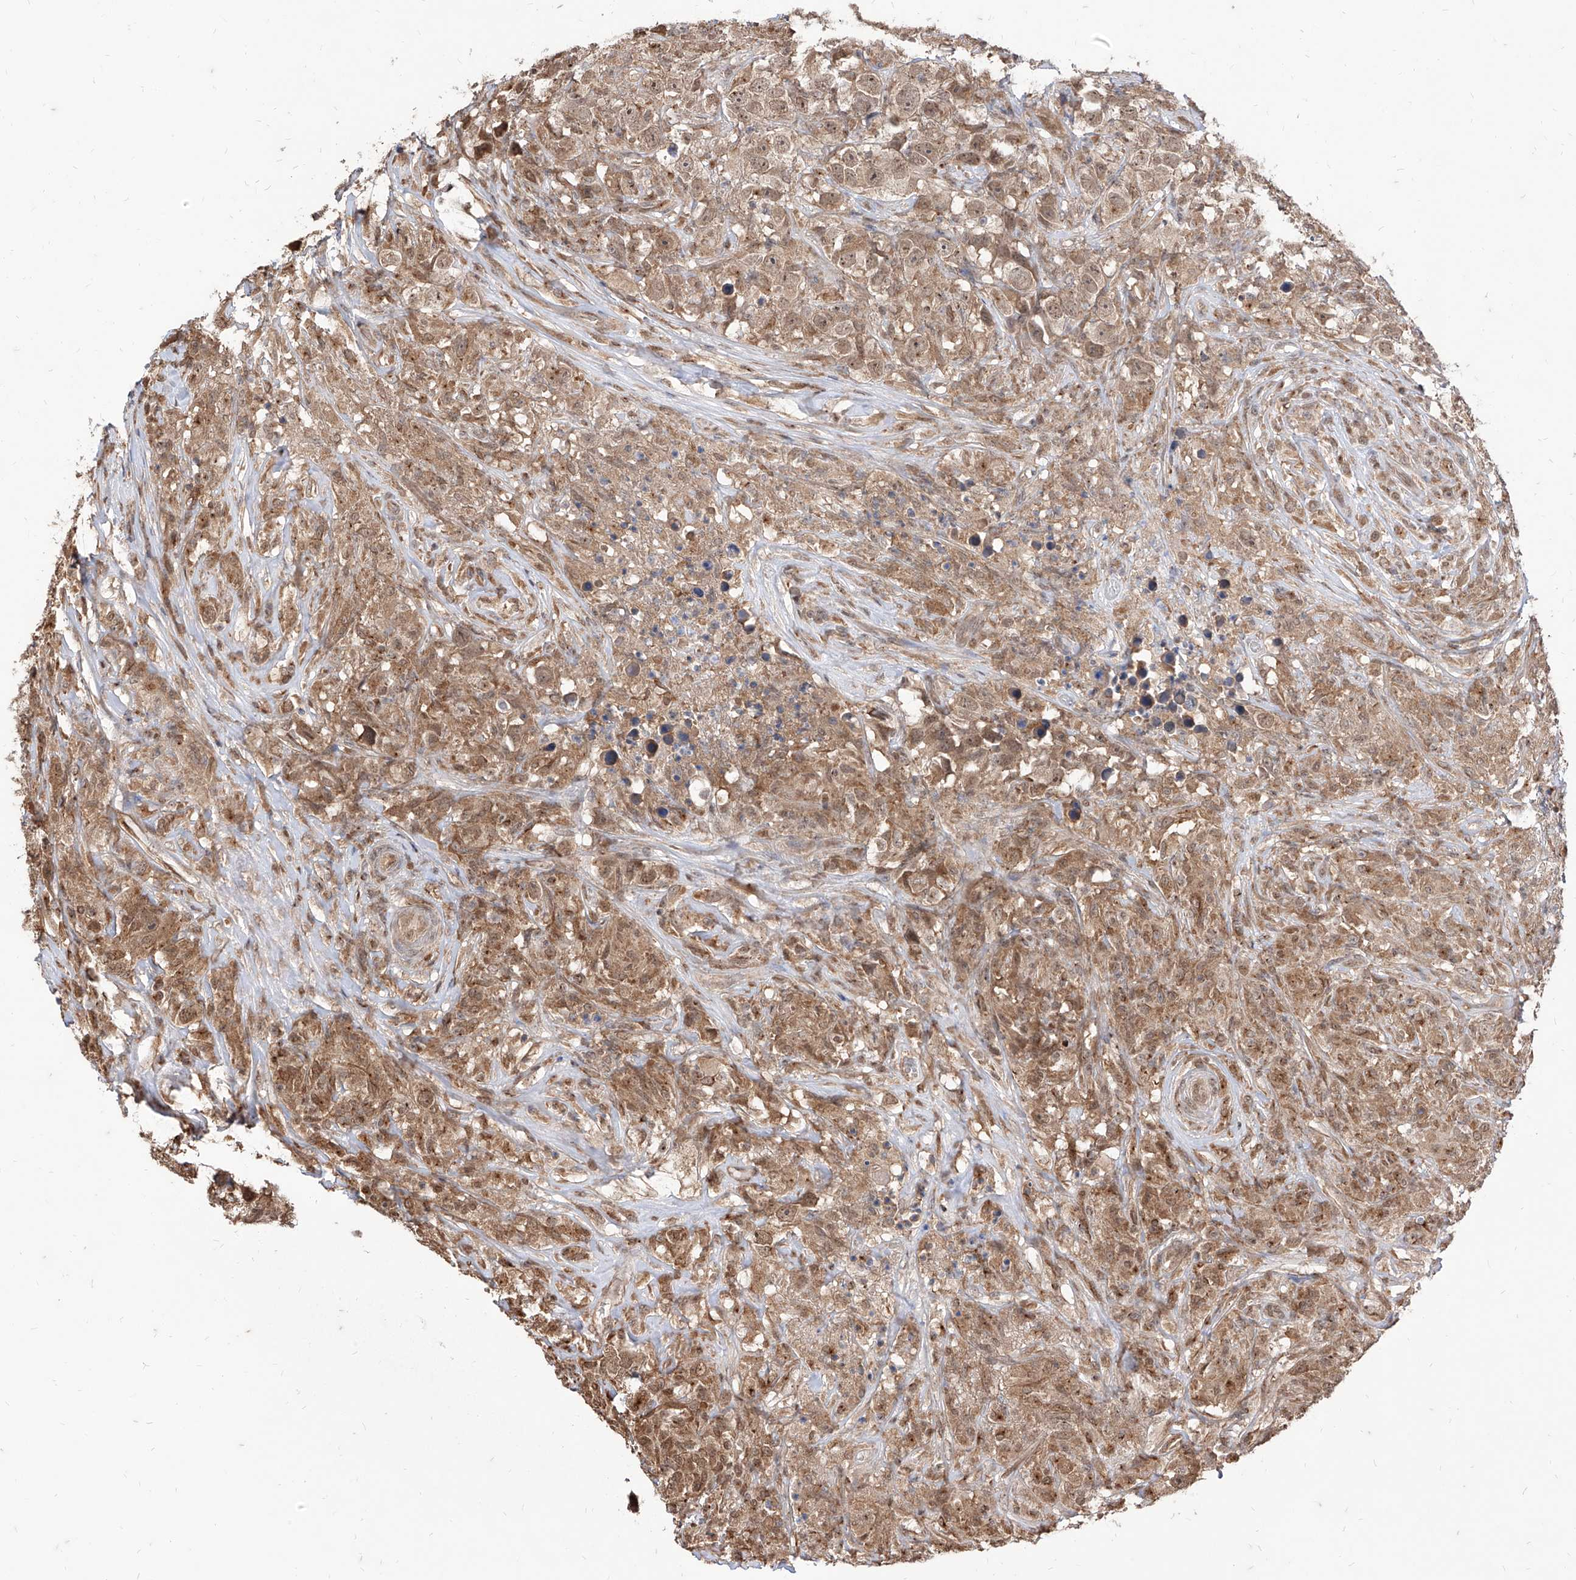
{"staining": {"intensity": "moderate", "quantity": ">75%", "location": "cytoplasmic/membranous"}, "tissue": "testis cancer", "cell_type": "Tumor cells", "image_type": "cancer", "snomed": [{"axis": "morphology", "description": "Seminoma, NOS"}, {"axis": "topography", "description": "Testis"}], "caption": "Immunohistochemistry histopathology image of testis cancer (seminoma) stained for a protein (brown), which shows medium levels of moderate cytoplasmic/membranous positivity in approximately >75% of tumor cells.", "gene": "C8orf82", "patient": {"sex": "male", "age": 49}}